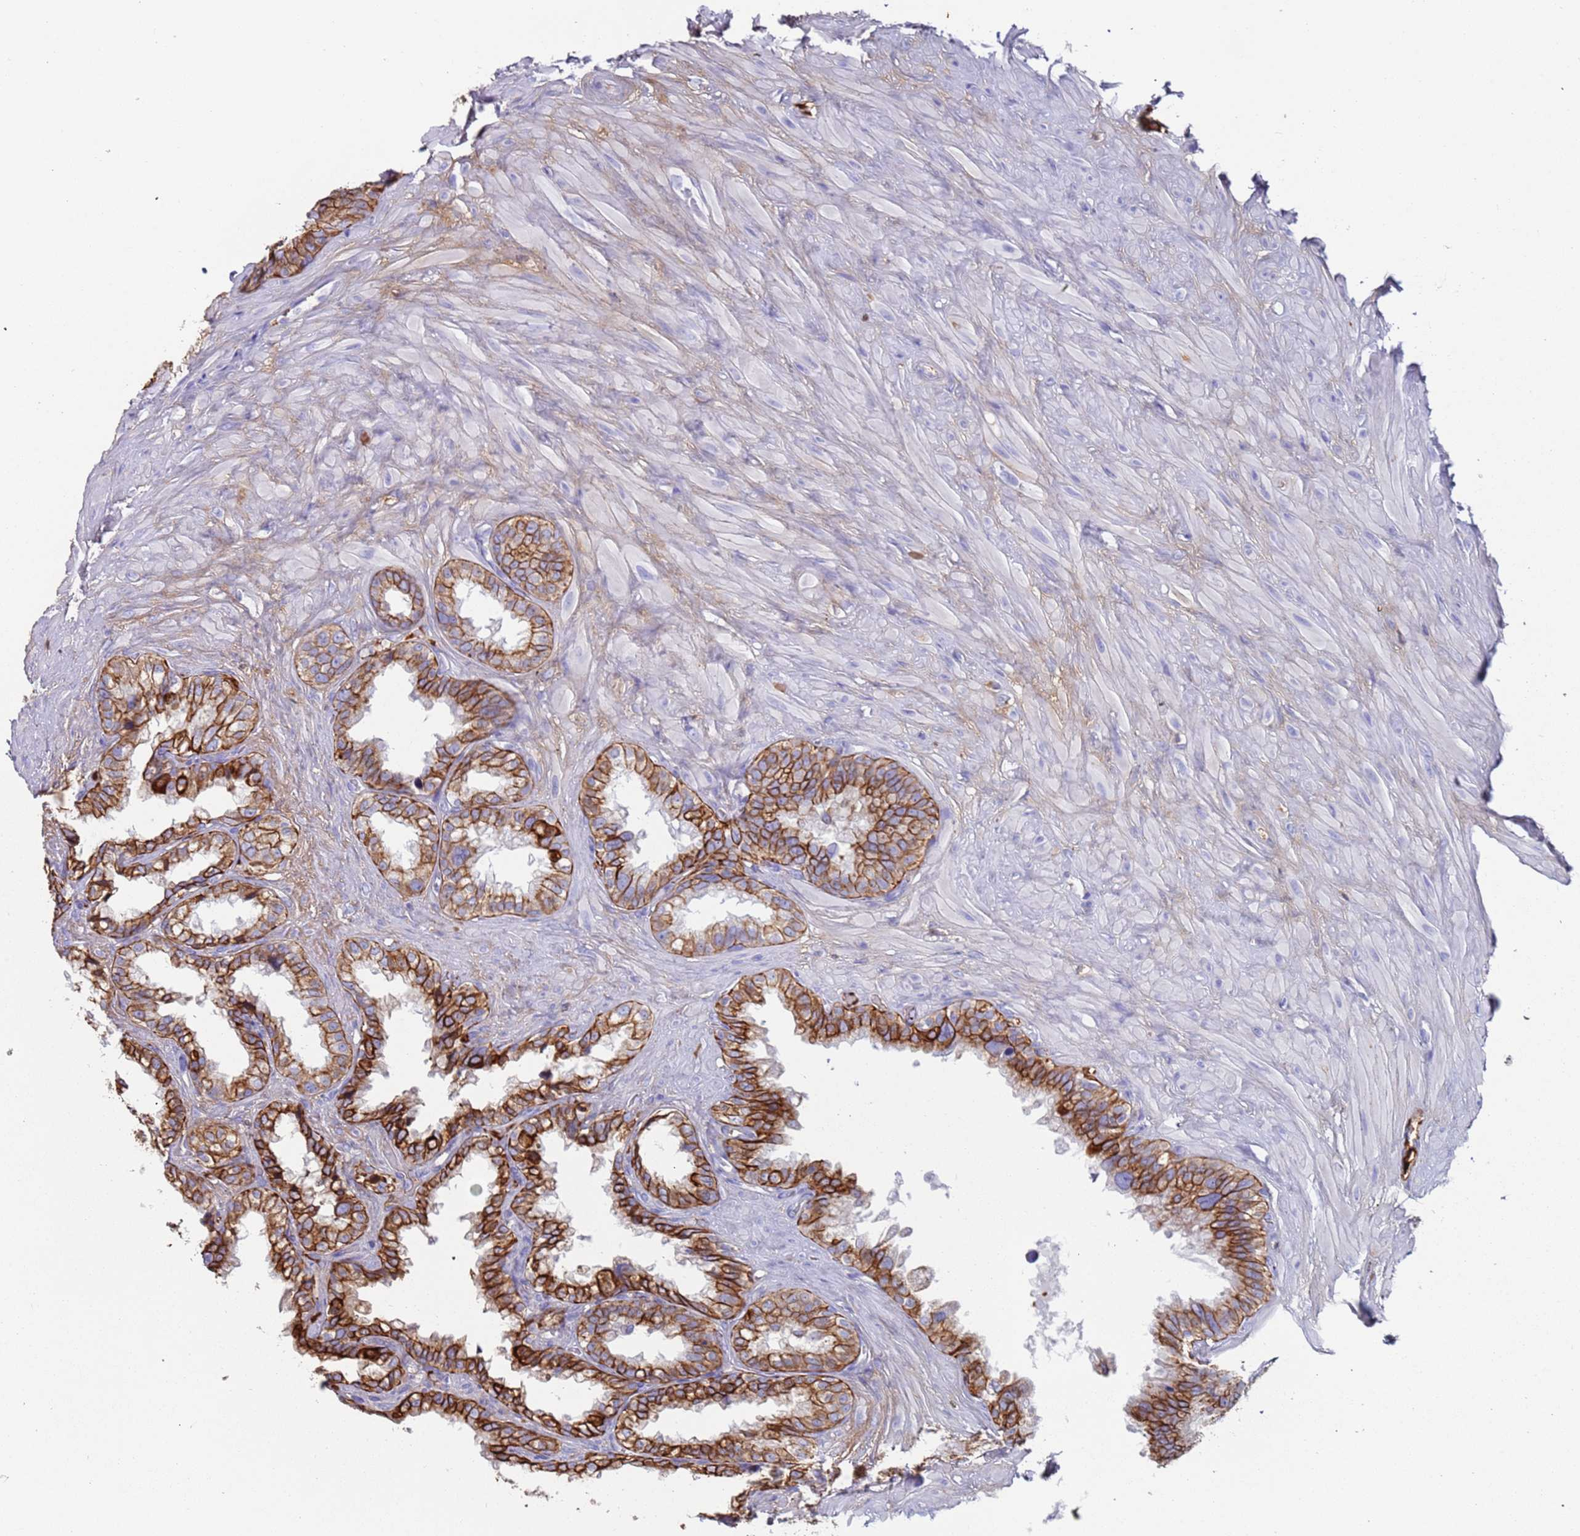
{"staining": {"intensity": "strong", "quantity": "25%-75%", "location": "cytoplasmic/membranous"}, "tissue": "seminal vesicle", "cell_type": "Glandular cells", "image_type": "normal", "snomed": [{"axis": "morphology", "description": "Normal tissue, NOS"}, {"axis": "topography", "description": "Seminal veicle"}], "caption": "Strong cytoplasmic/membranous staining is seen in approximately 25%-75% of glandular cells in unremarkable seminal vesicle. (Brightfield microscopy of DAB IHC at high magnification).", "gene": "CYSLTR2", "patient": {"sex": "male", "age": 80}}